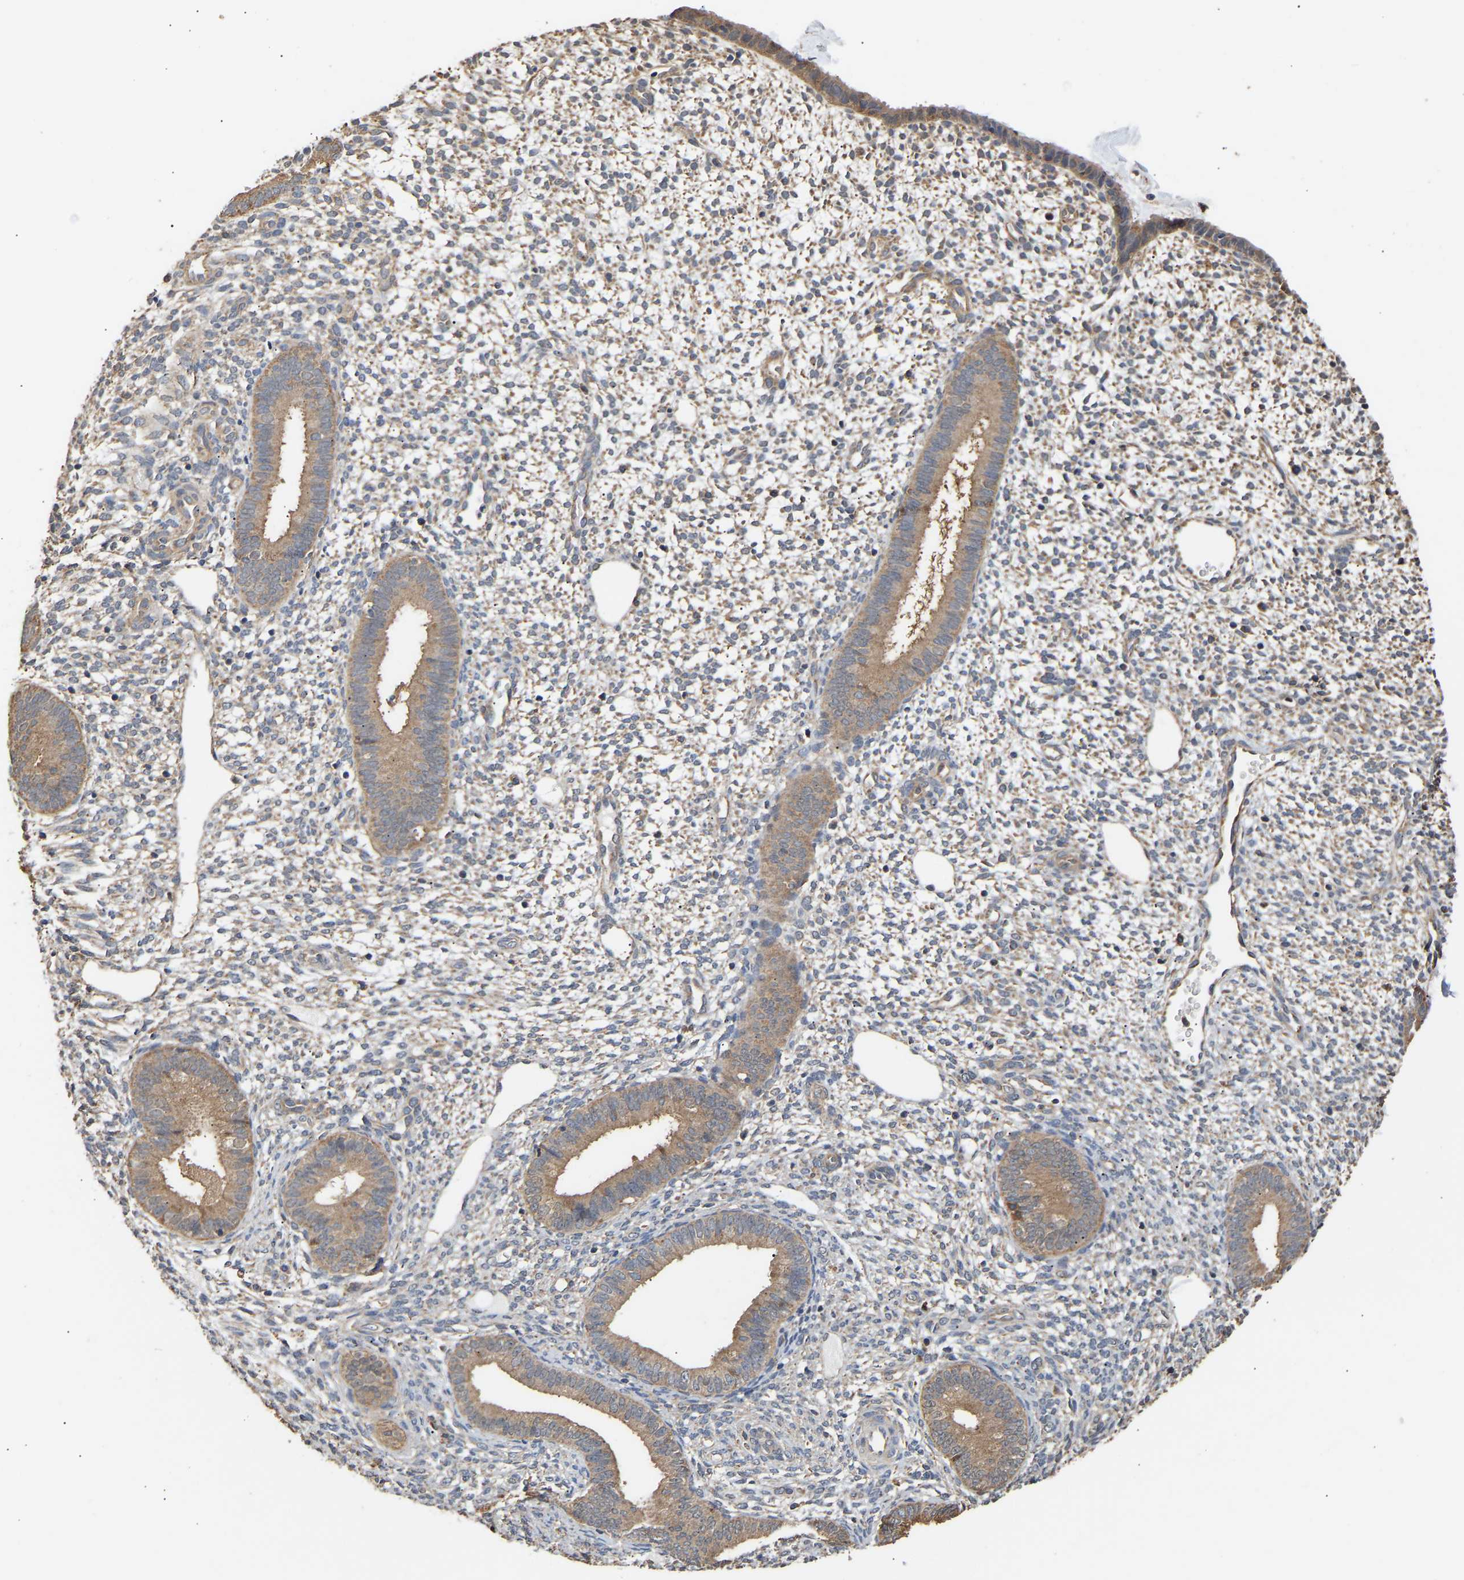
{"staining": {"intensity": "weak", "quantity": "25%-75%", "location": "cytoplasmic/membranous"}, "tissue": "endometrium", "cell_type": "Cells in endometrial stroma", "image_type": "normal", "snomed": [{"axis": "morphology", "description": "Normal tissue, NOS"}, {"axis": "topography", "description": "Endometrium"}], "caption": "Endometrium stained for a protein (brown) reveals weak cytoplasmic/membranous positive positivity in approximately 25%-75% of cells in endometrial stroma.", "gene": "ZNF26", "patient": {"sex": "female", "age": 46}}